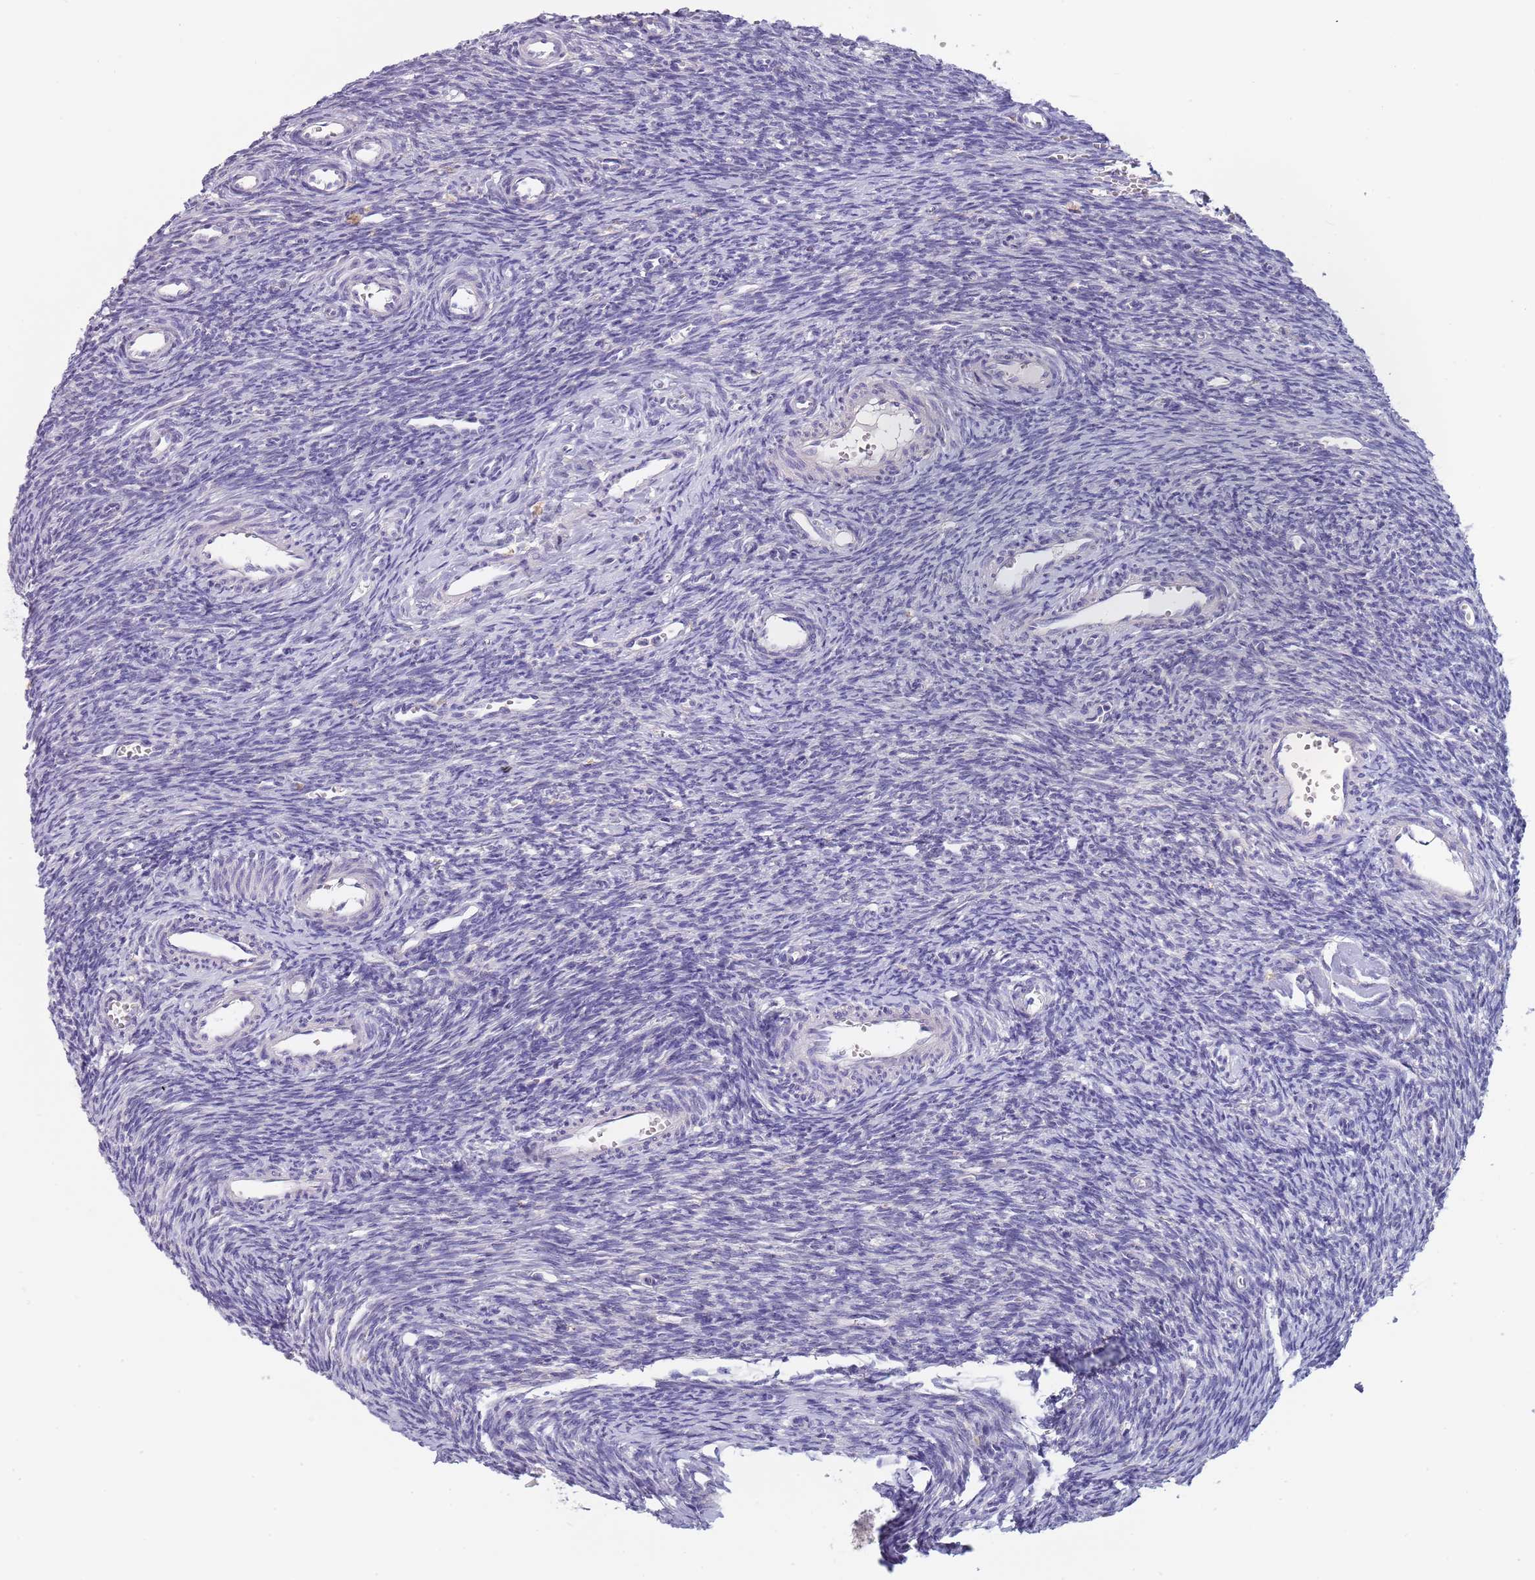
{"staining": {"intensity": "negative", "quantity": "none", "location": "none"}, "tissue": "ovary", "cell_type": "Ovarian stroma cells", "image_type": "normal", "snomed": [{"axis": "morphology", "description": "Normal tissue, NOS"}, {"axis": "topography", "description": "Ovary"}], "caption": "Protein analysis of unremarkable ovary demonstrates no significant positivity in ovarian stroma cells. (Stains: DAB (3,3'-diaminobenzidine) IHC with hematoxylin counter stain, Microscopy: brightfield microscopy at high magnification).", "gene": "MAN1C1", "patient": {"sex": "female", "age": 39}}